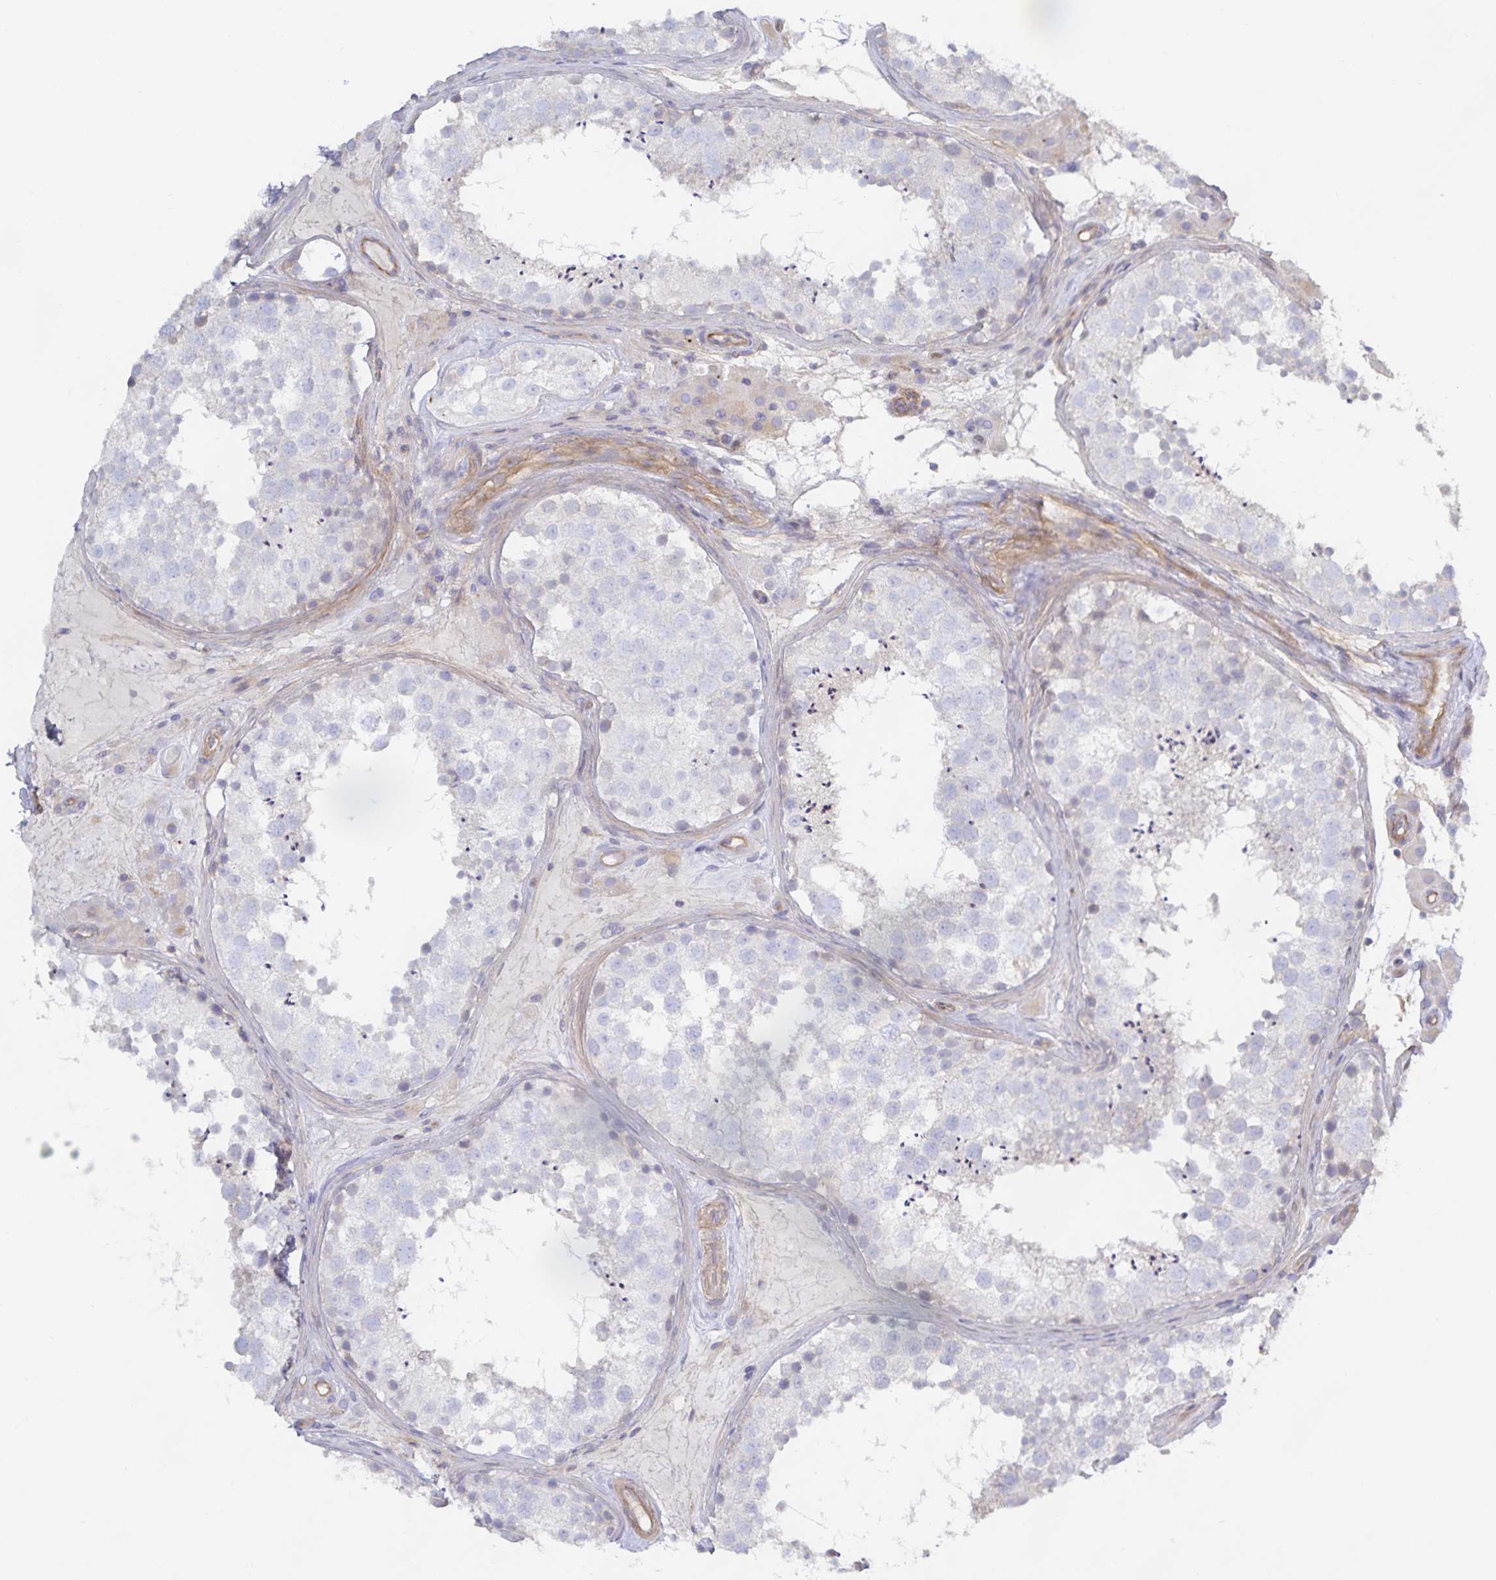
{"staining": {"intensity": "negative", "quantity": "none", "location": "none"}, "tissue": "testis", "cell_type": "Cells in seminiferous ducts", "image_type": "normal", "snomed": [{"axis": "morphology", "description": "Normal tissue, NOS"}, {"axis": "topography", "description": "Testis"}], "caption": "Immunohistochemistry micrograph of benign testis stained for a protein (brown), which reveals no staining in cells in seminiferous ducts. Nuclei are stained in blue.", "gene": "METTL22", "patient": {"sex": "male", "age": 41}}